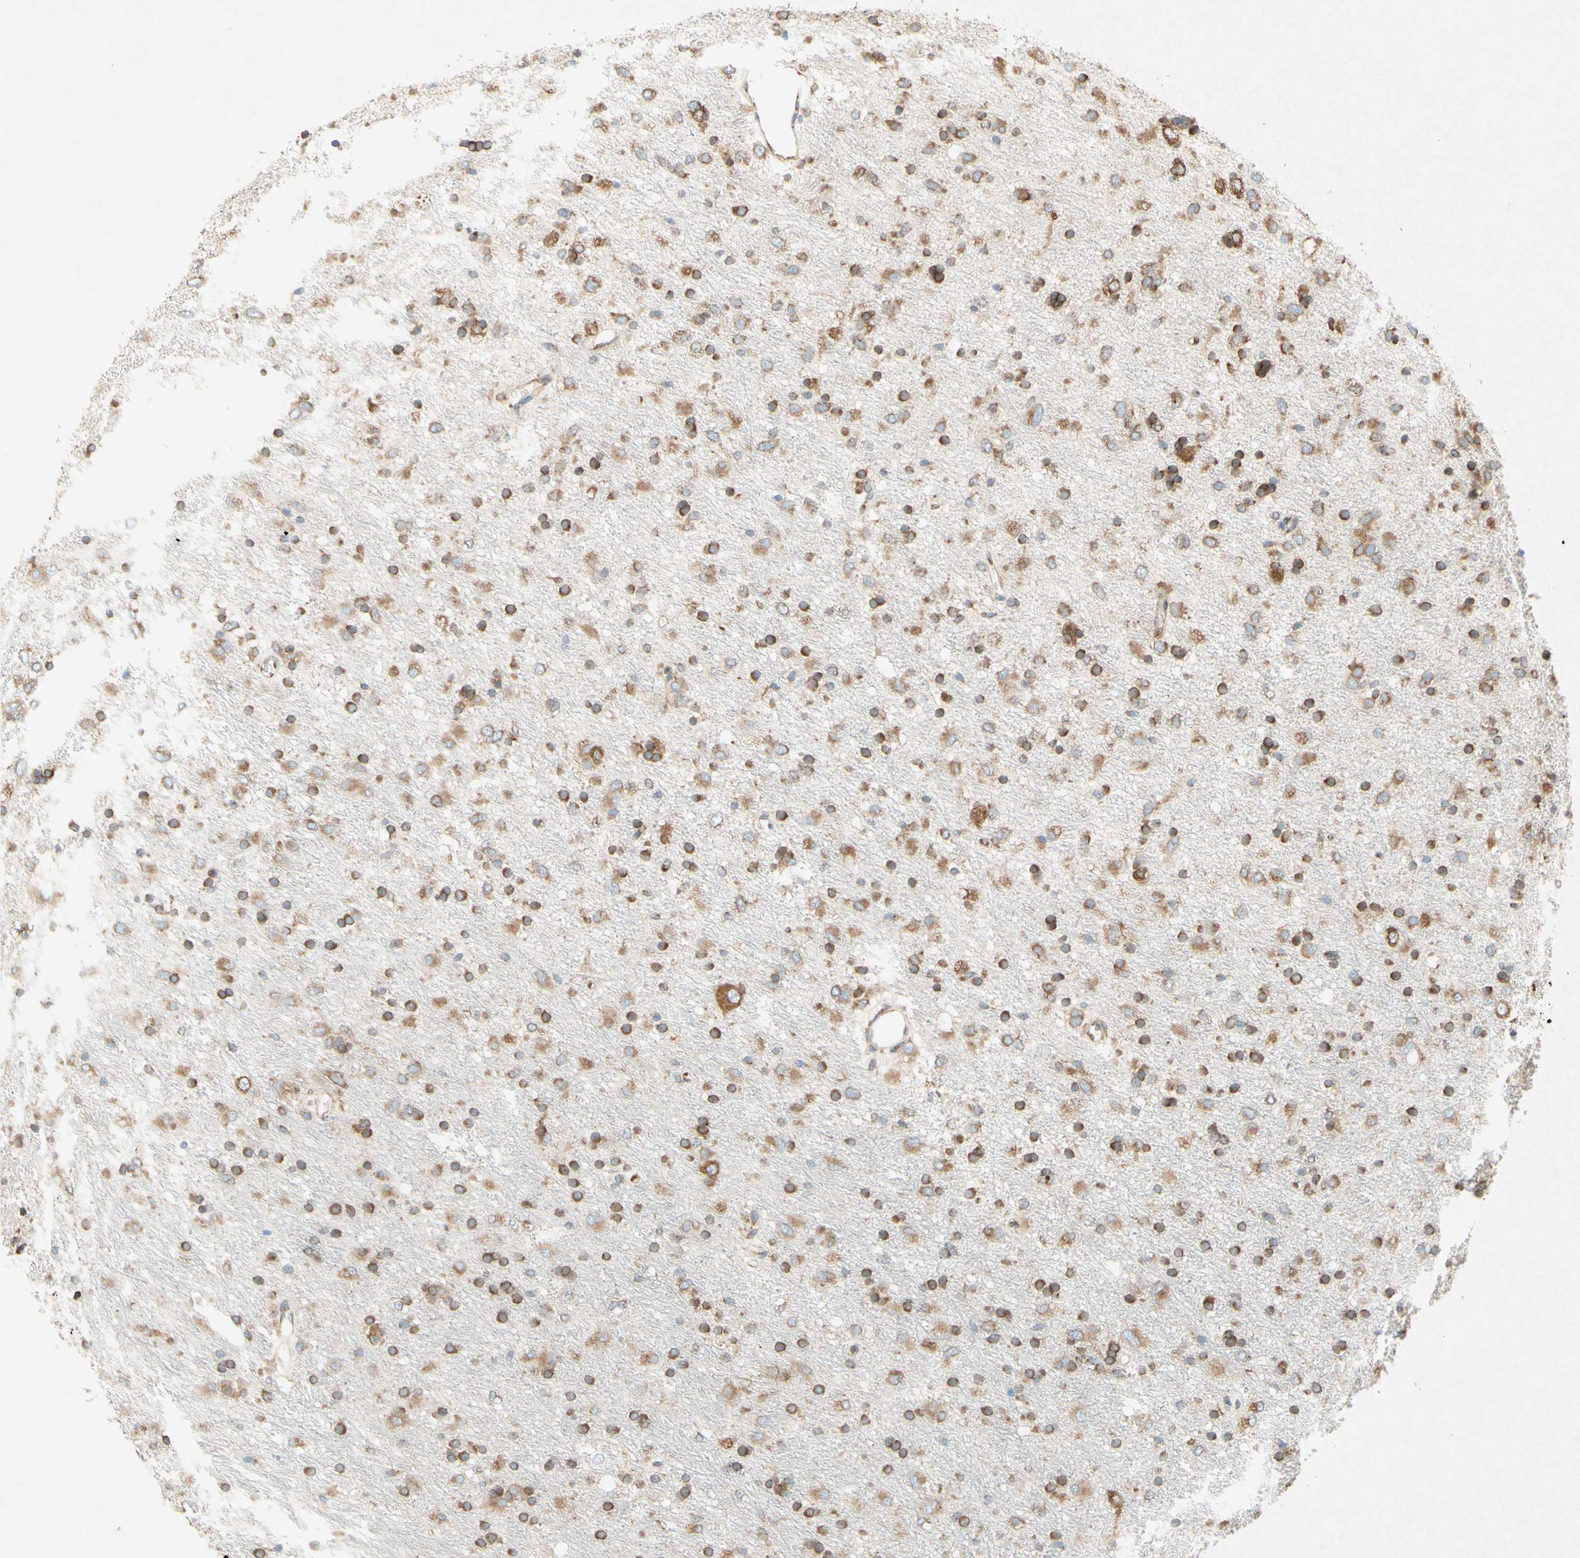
{"staining": {"intensity": "moderate", "quantity": ">75%", "location": "cytoplasmic/membranous"}, "tissue": "glioma", "cell_type": "Tumor cells", "image_type": "cancer", "snomed": [{"axis": "morphology", "description": "Glioma, malignant, Low grade"}, {"axis": "topography", "description": "Brain"}], "caption": "DAB (3,3'-diaminobenzidine) immunohistochemical staining of glioma reveals moderate cytoplasmic/membranous protein staining in approximately >75% of tumor cells. Nuclei are stained in blue.", "gene": "PABPC1", "patient": {"sex": "male", "age": 77}}